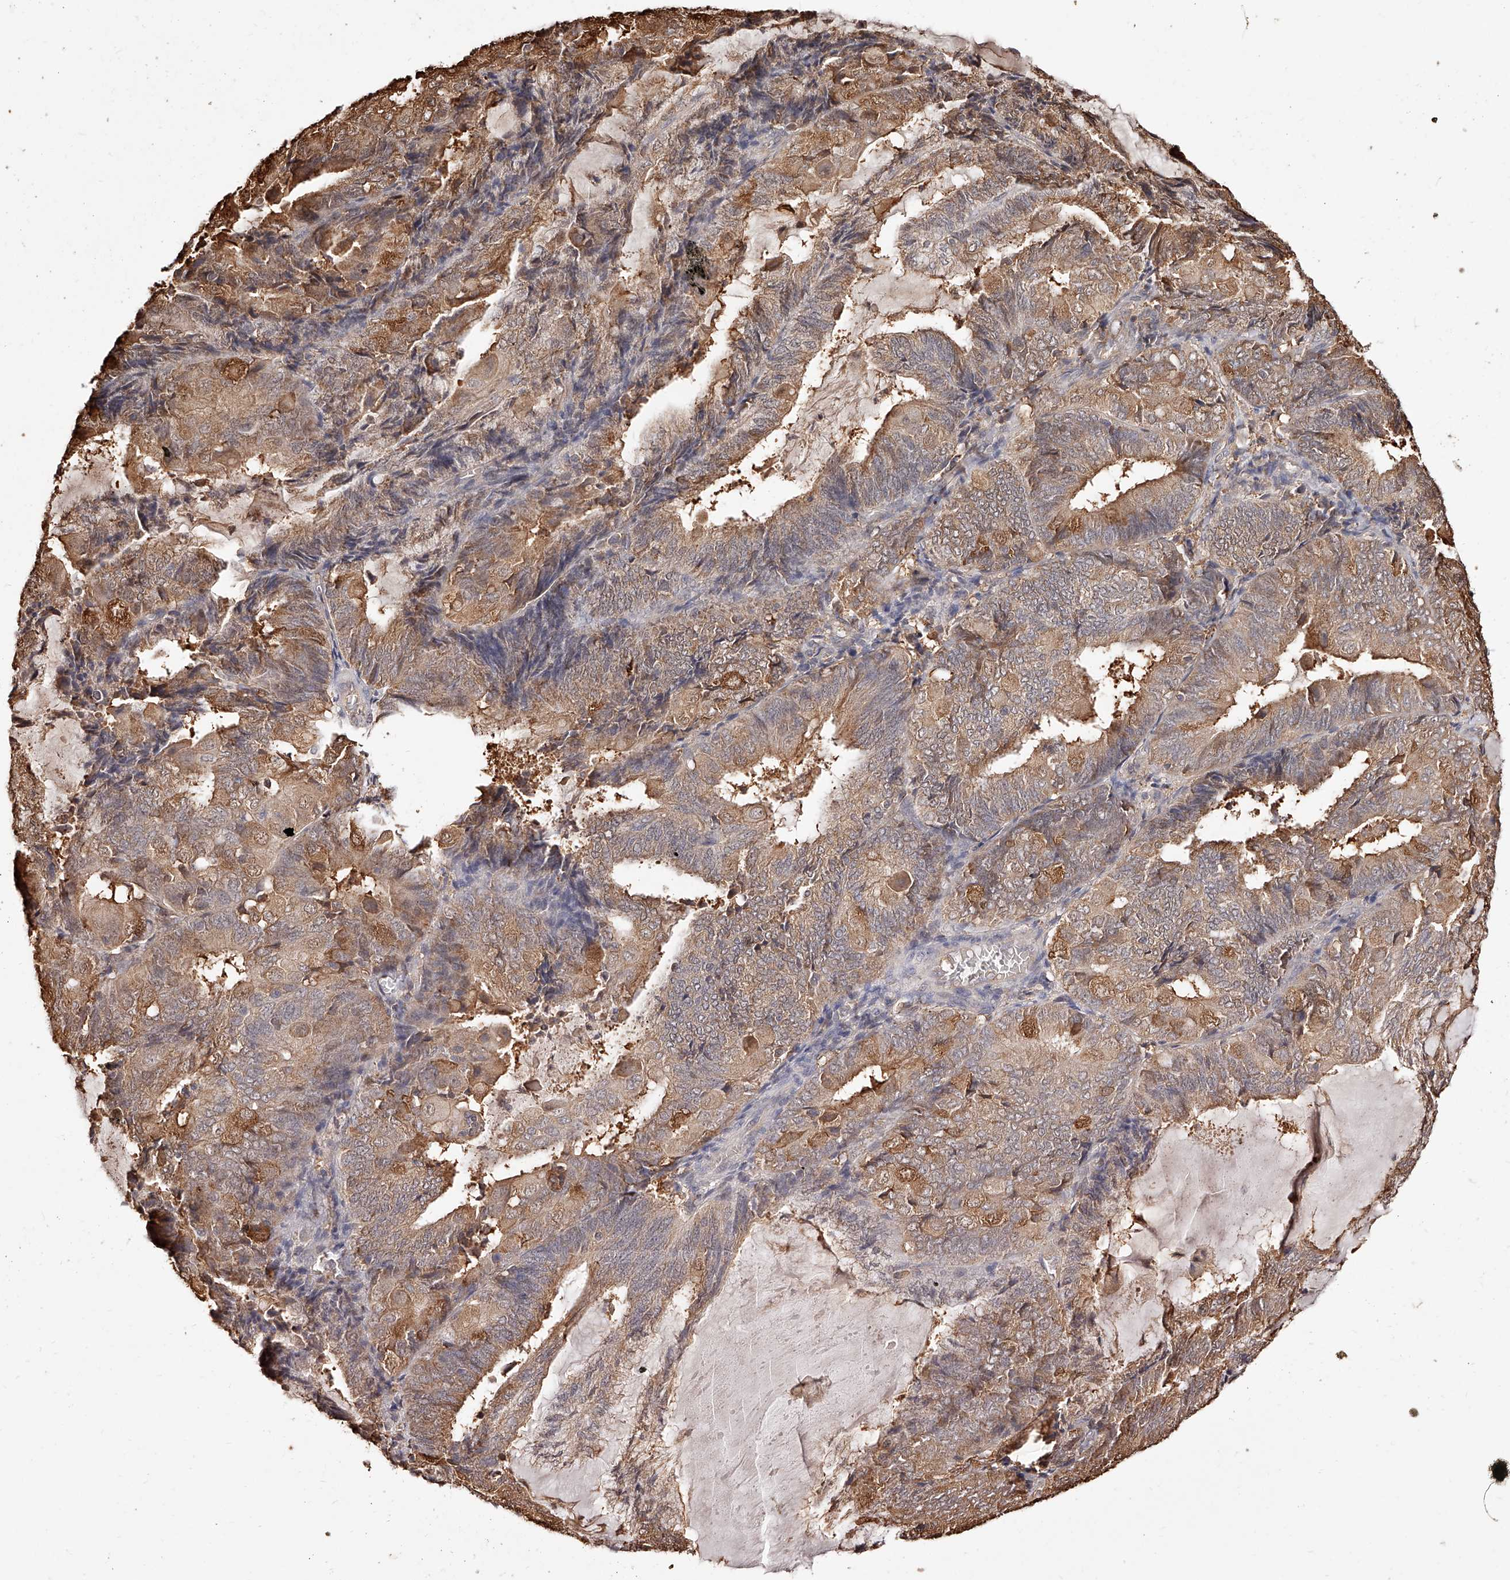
{"staining": {"intensity": "moderate", "quantity": ">75%", "location": "cytoplasmic/membranous"}, "tissue": "endometrial cancer", "cell_type": "Tumor cells", "image_type": "cancer", "snomed": [{"axis": "morphology", "description": "Adenocarcinoma, NOS"}, {"axis": "topography", "description": "Endometrium"}], "caption": "IHC micrograph of neoplastic tissue: endometrial cancer (adenocarcinoma) stained using immunohistochemistry demonstrates medium levels of moderate protein expression localized specifically in the cytoplasmic/membranous of tumor cells, appearing as a cytoplasmic/membranous brown color.", "gene": "ZNF582", "patient": {"sex": "female", "age": 81}}